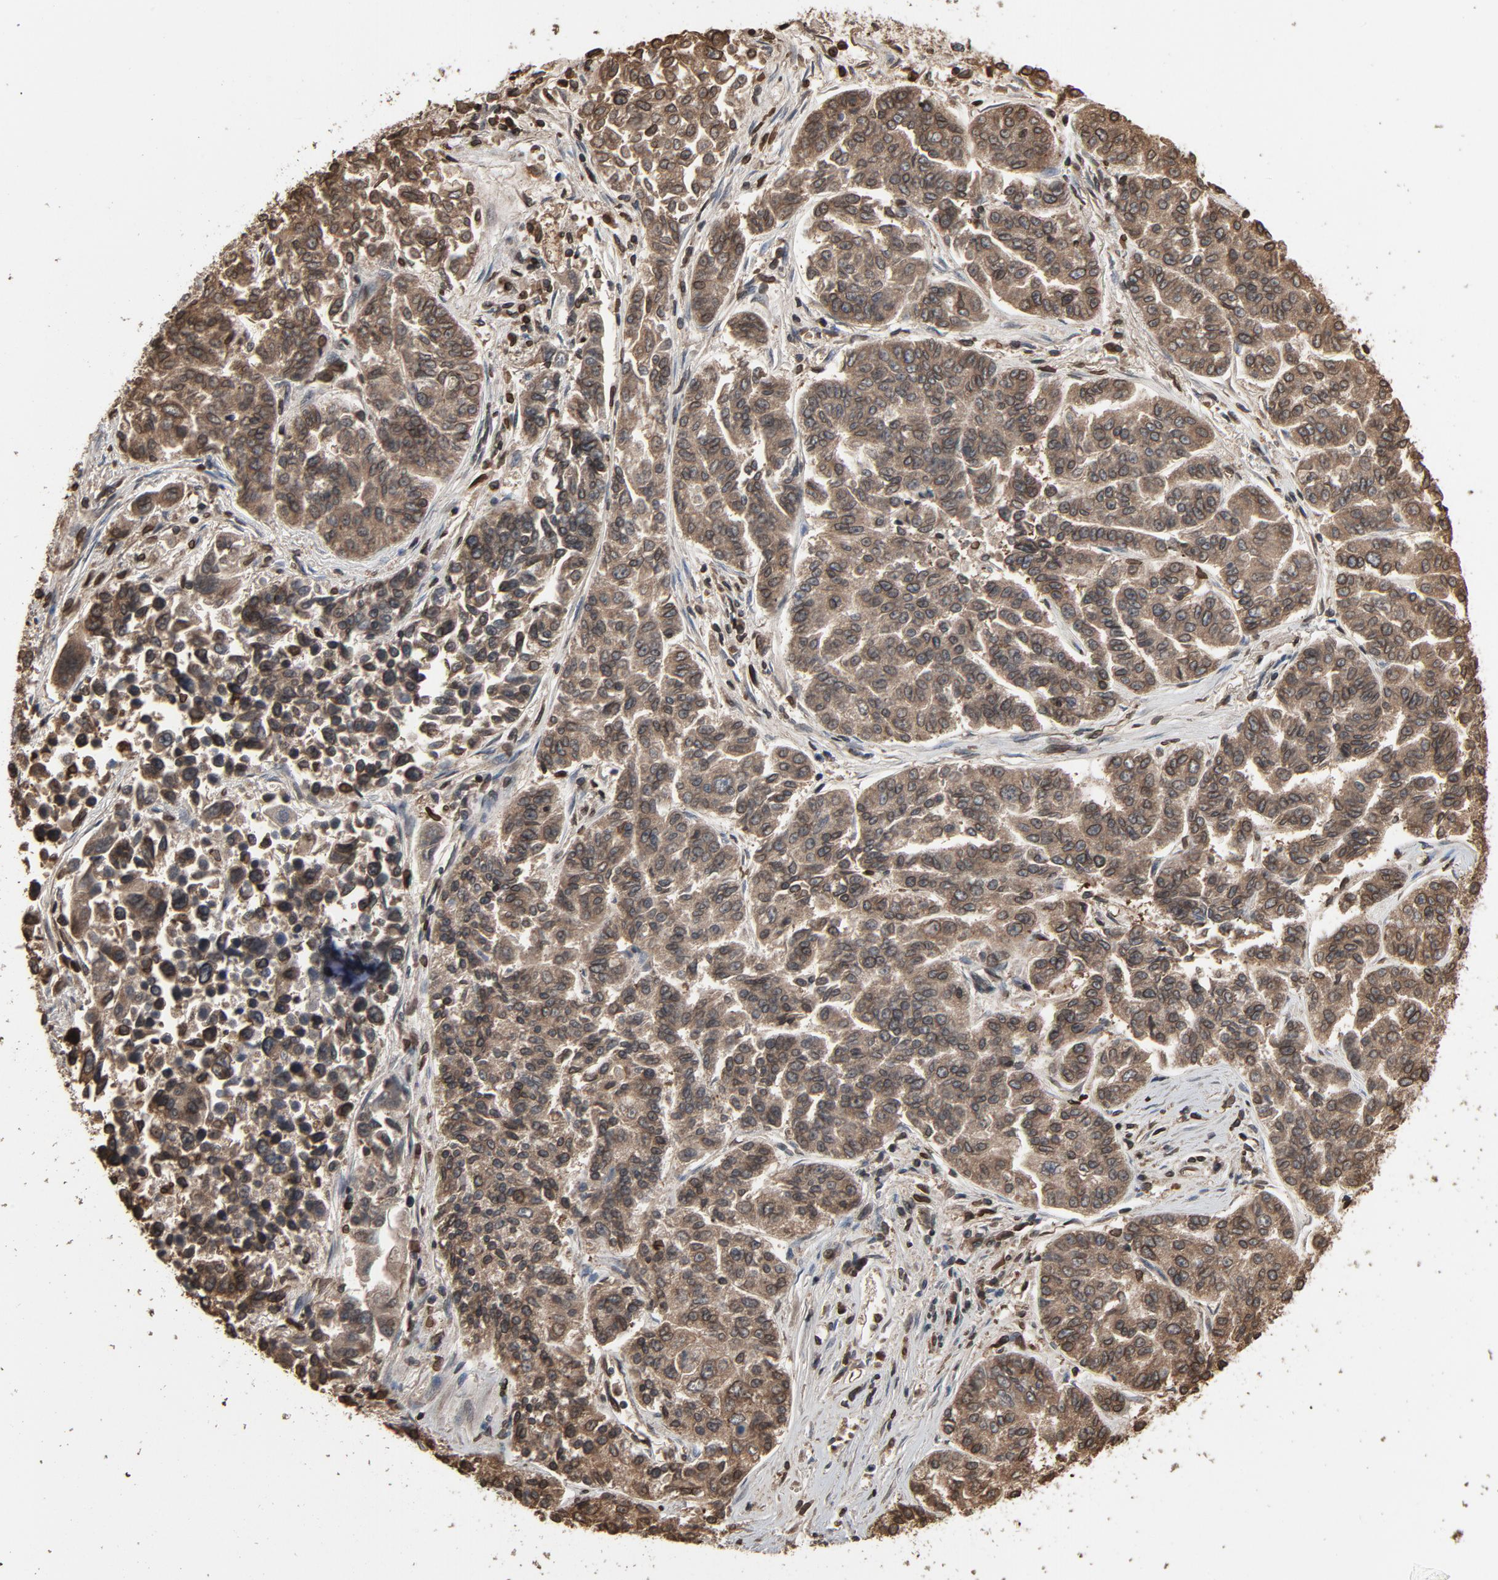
{"staining": {"intensity": "weak", "quantity": "25%-75%", "location": "cytoplasmic/membranous,nuclear"}, "tissue": "lung cancer", "cell_type": "Tumor cells", "image_type": "cancer", "snomed": [{"axis": "morphology", "description": "Adenocarcinoma, NOS"}, {"axis": "topography", "description": "Lung"}], "caption": "Immunohistochemistry staining of lung adenocarcinoma, which shows low levels of weak cytoplasmic/membranous and nuclear positivity in approximately 25%-75% of tumor cells indicating weak cytoplasmic/membranous and nuclear protein positivity. The staining was performed using DAB (brown) for protein detection and nuclei were counterstained in hematoxylin (blue).", "gene": "UBE2D1", "patient": {"sex": "male", "age": 84}}